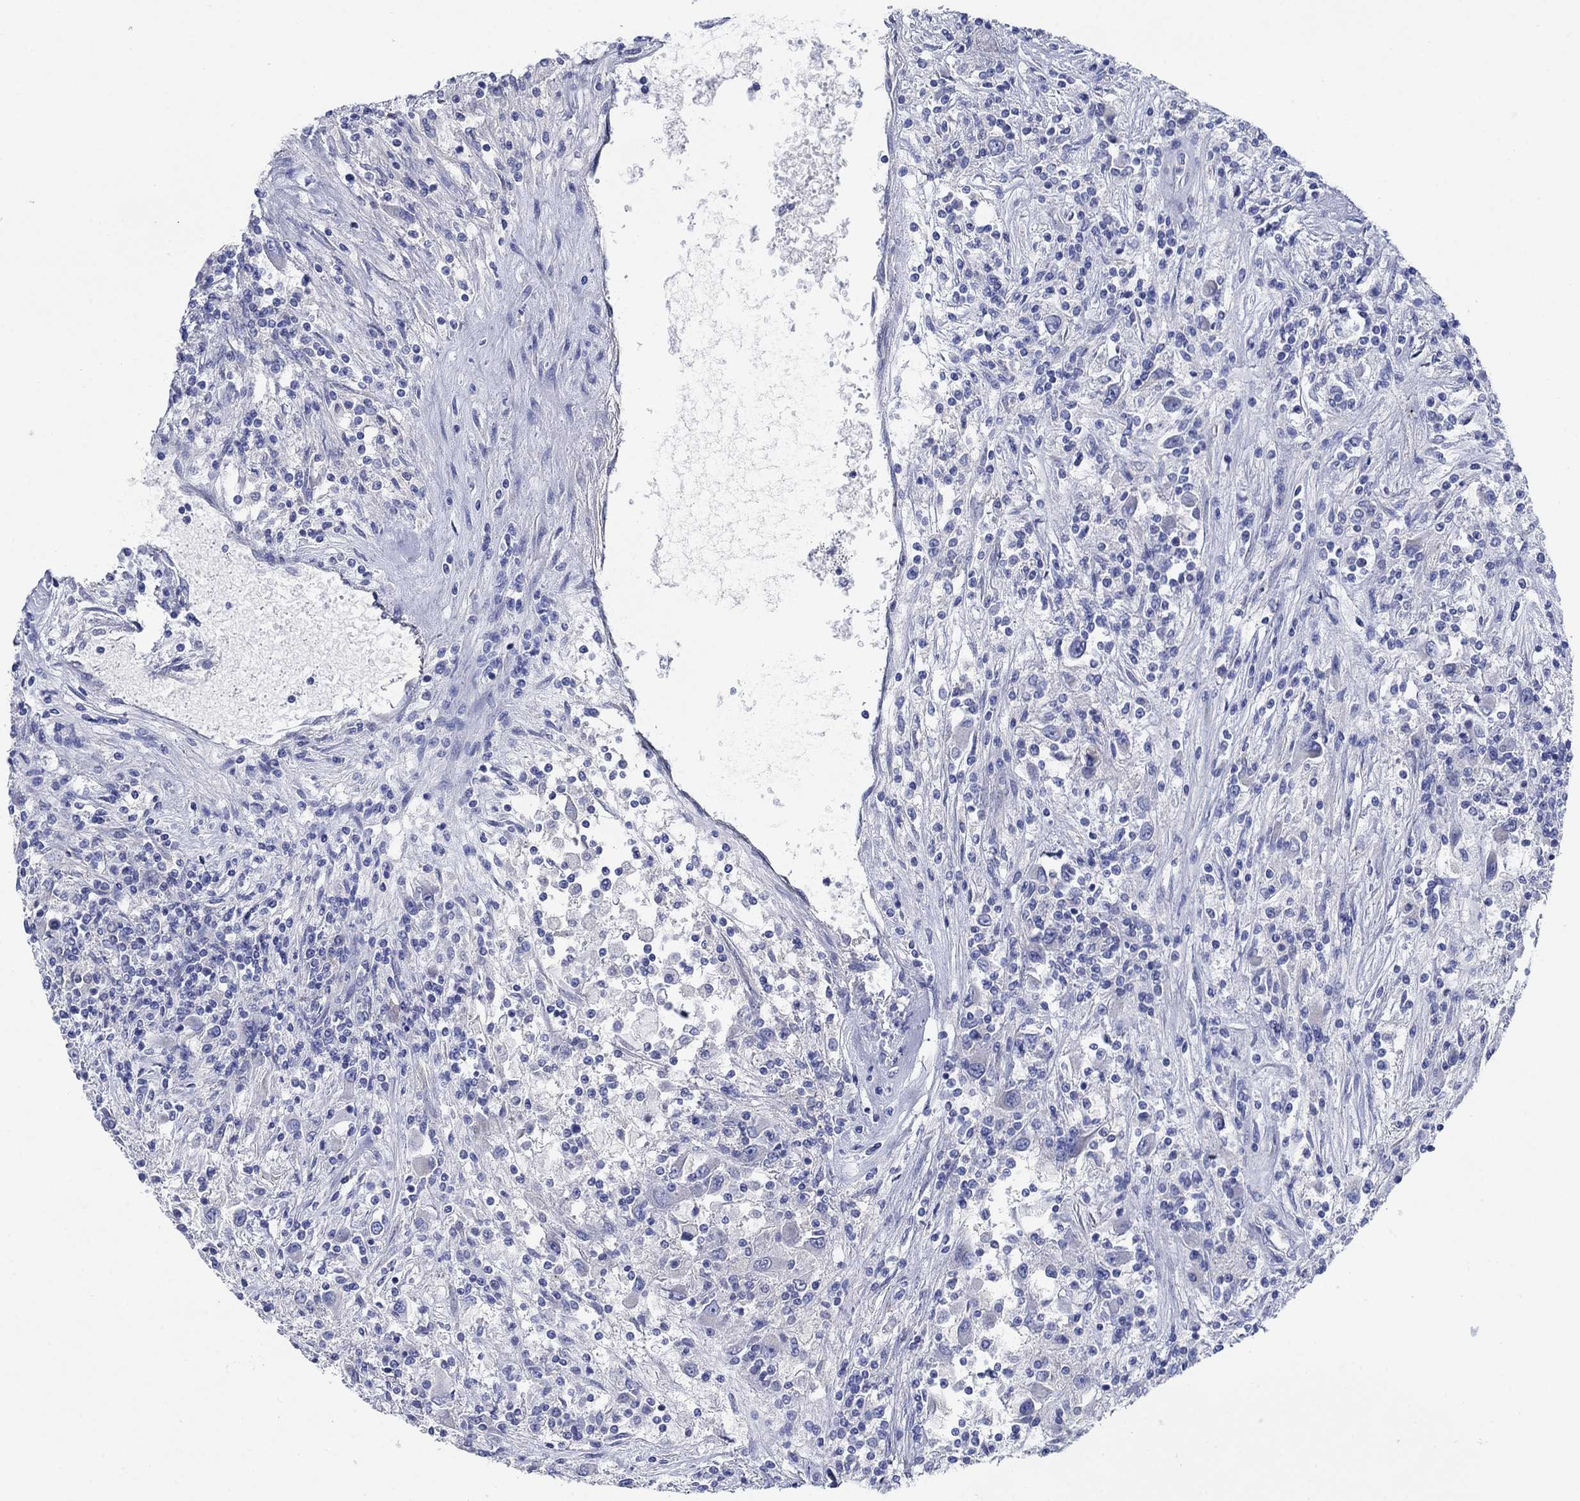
{"staining": {"intensity": "negative", "quantity": "none", "location": "none"}, "tissue": "renal cancer", "cell_type": "Tumor cells", "image_type": "cancer", "snomed": [{"axis": "morphology", "description": "Adenocarcinoma, NOS"}, {"axis": "topography", "description": "Kidney"}], "caption": "Image shows no protein positivity in tumor cells of renal adenocarcinoma tissue.", "gene": "TRIM16", "patient": {"sex": "female", "age": 67}}